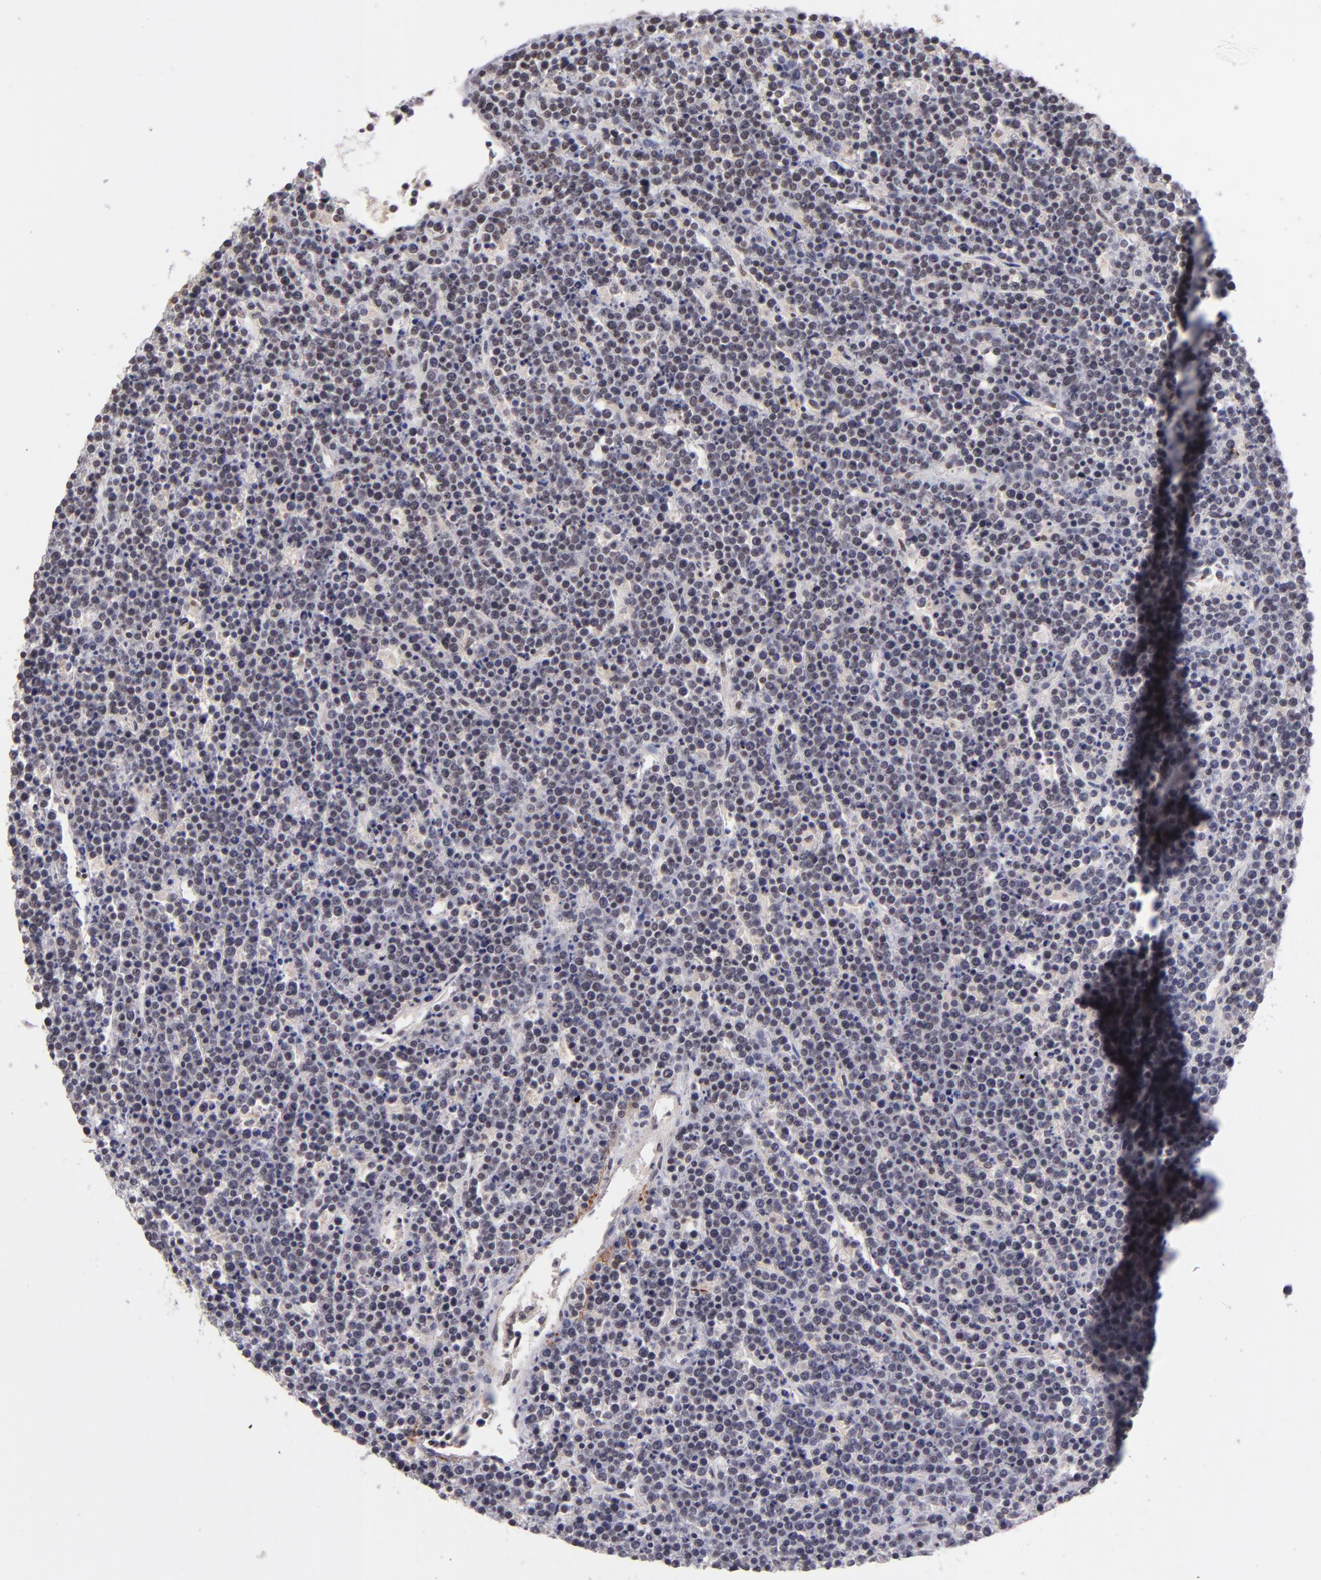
{"staining": {"intensity": "weak", "quantity": ">75%", "location": "nuclear"}, "tissue": "lymphoma", "cell_type": "Tumor cells", "image_type": "cancer", "snomed": [{"axis": "morphology", "description": "Malignant lymphoma, non-Hodgkin's type, High grade"}, {"axis": "topography", "description": "Ovary"}], "caption": "This image demonstrates malignant lymphoma, non-Hodgkin's type (high-grade) stained with IHC to label a protein in brown. The nuclear of tumor cells show weak positivity for the protein. Nuclei are counter-stained blue.", "gene": "ZNF148", "patient": {"sex": "female", "age": 56}}